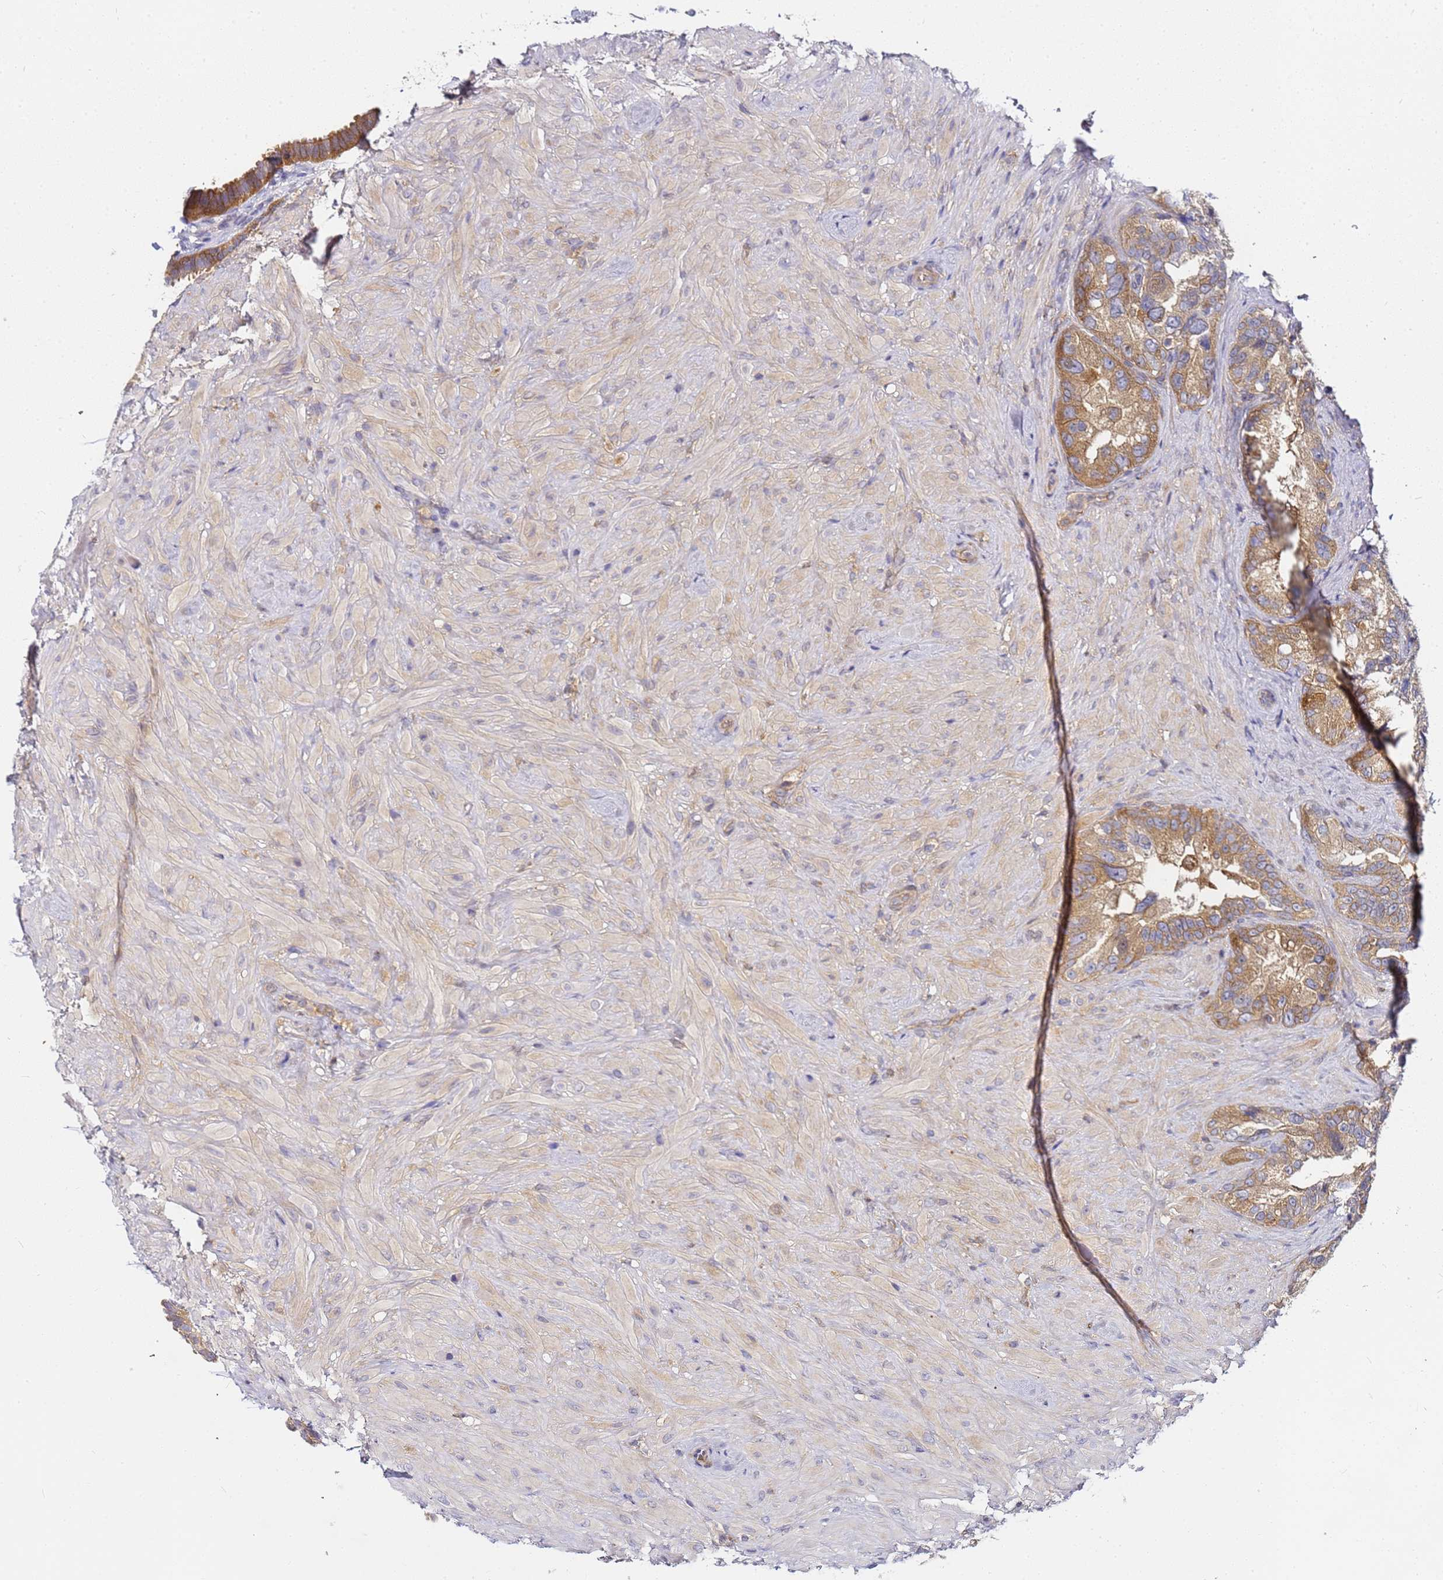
{"staining": {"intensity": "moderate", "quantity": ">75%", "location": "cytoplasmic/membranous"}, "tissue": "seminal vesicle", "cell_type": "Glandular cells", "image_type": "normal", "snomed": [{"axis": "morphology", "description": "Normal tissue, NOS"}, {"axis": "topography", "description": "Seminal veicle"}, {"axis": "topography", "description": "Peripheral nerve tissue"}], "caption": "Protein staining of normal seminal vesicle displays moderate cytoplasmic/membranous staining in approximately >75% of glandular cells. (DAB (3,3'-diaminobenzidine) IHC with brightfield microscopy, high magnification).", "gene": "CHM", "patient": {"sex": "male", "age": 67}}